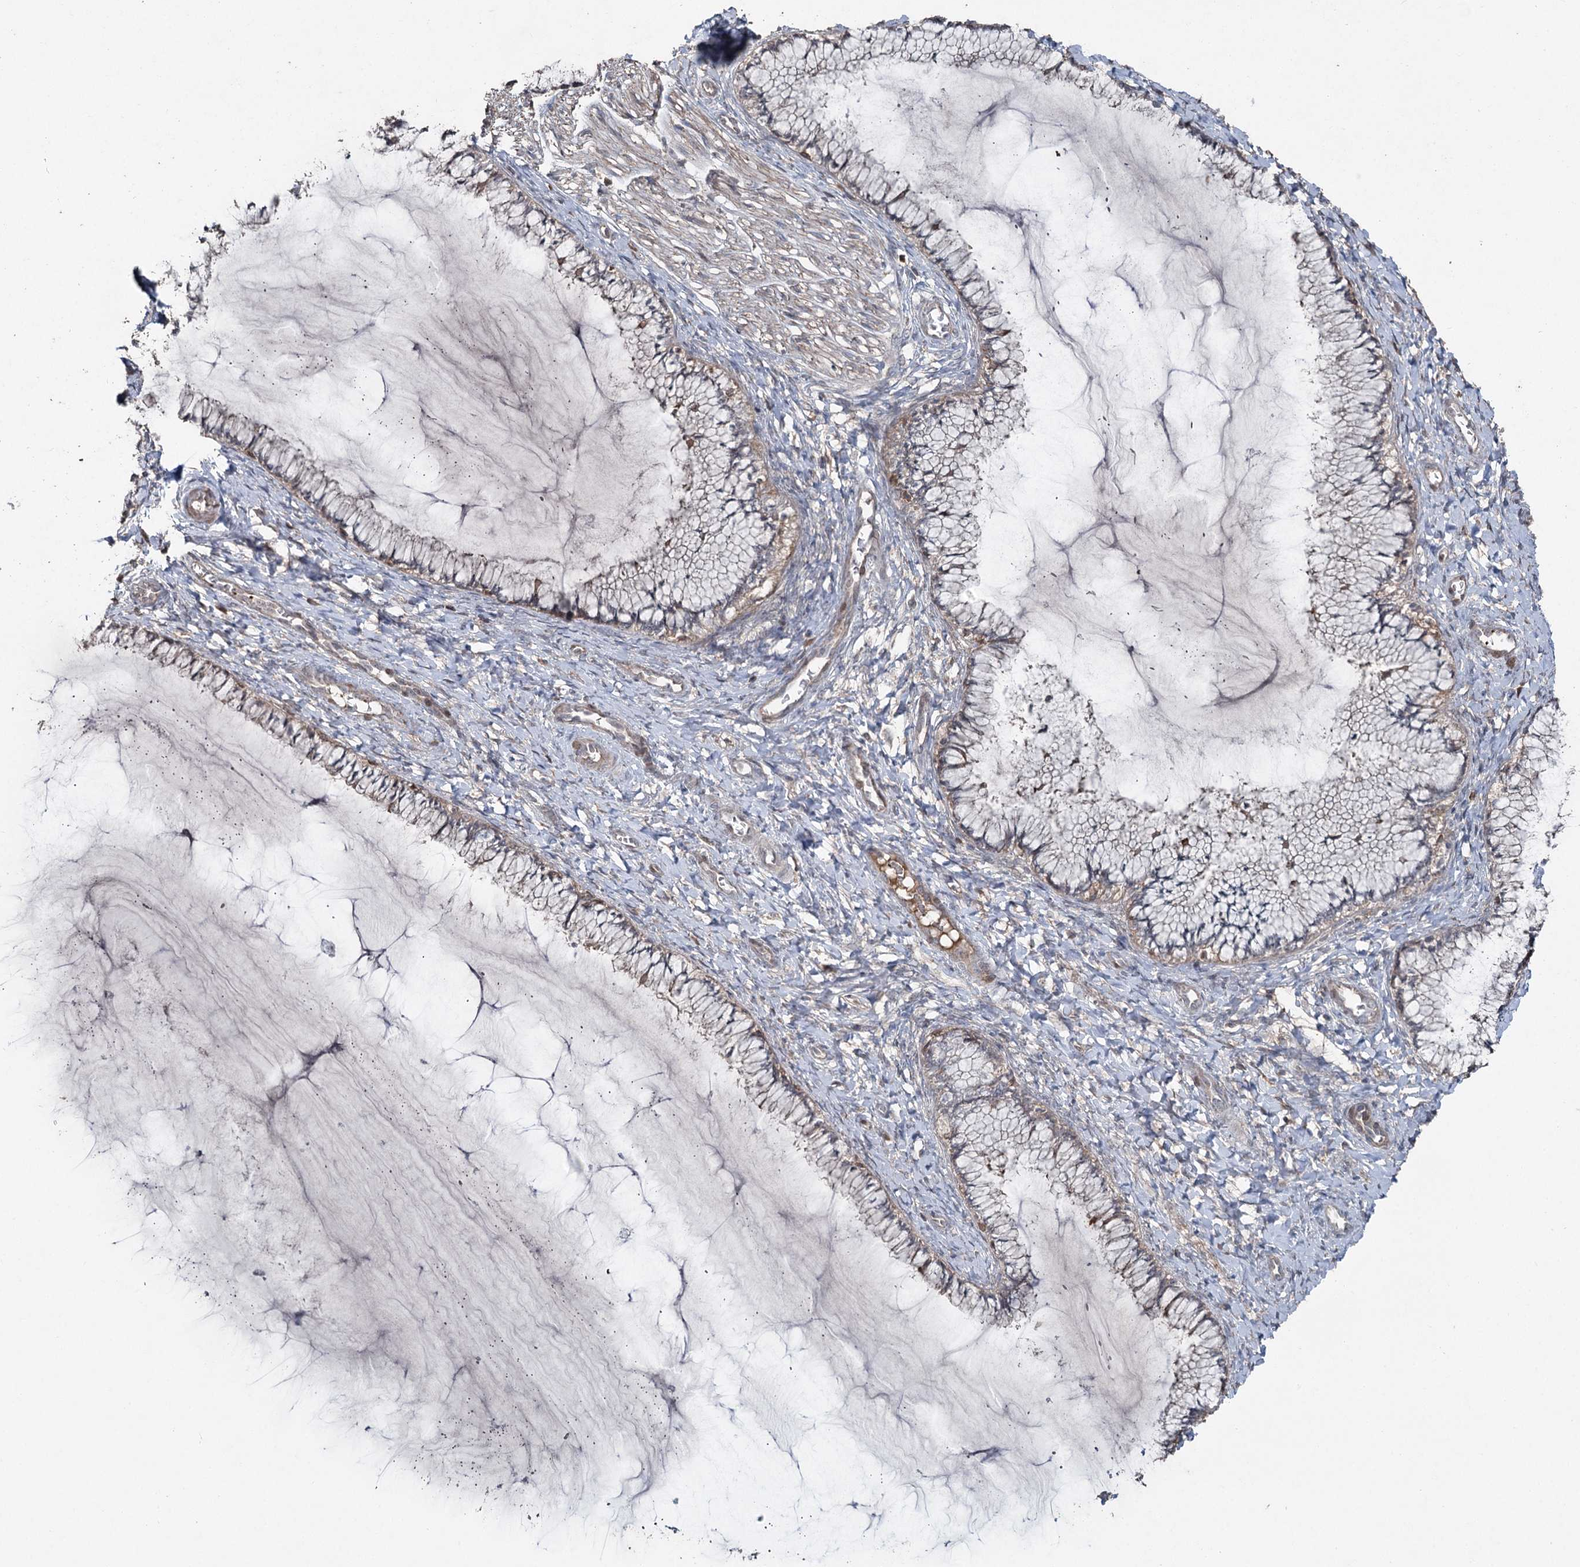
{"staining": {"intensity": "weak", "quantity": "<25%", "location": "cytoplasmic/membranous"}, "tissue": "cervix", "cell_type": "Glandular cells", "image_type": "normal", "snomed": [{"axis": "morphology", "description": "Normal tissue, NOS"}, {"axis": "morphology", "description": "Adenocarcinoma, NOS"}, {"axis": "topography", "description": "Cervix"}], "caption": "An image of cervix stained for a protein shows no brown staining in glandular cells. The staining was performed using DAB (3,3'-diaminobenzidine) to visualize the protein expression in brown, while the nuclei were stained in blue with hematoxylin (Magnification: 20x).", "gene": "MAPK8IP2", "patient": {"sex": "female", "age": 29}}